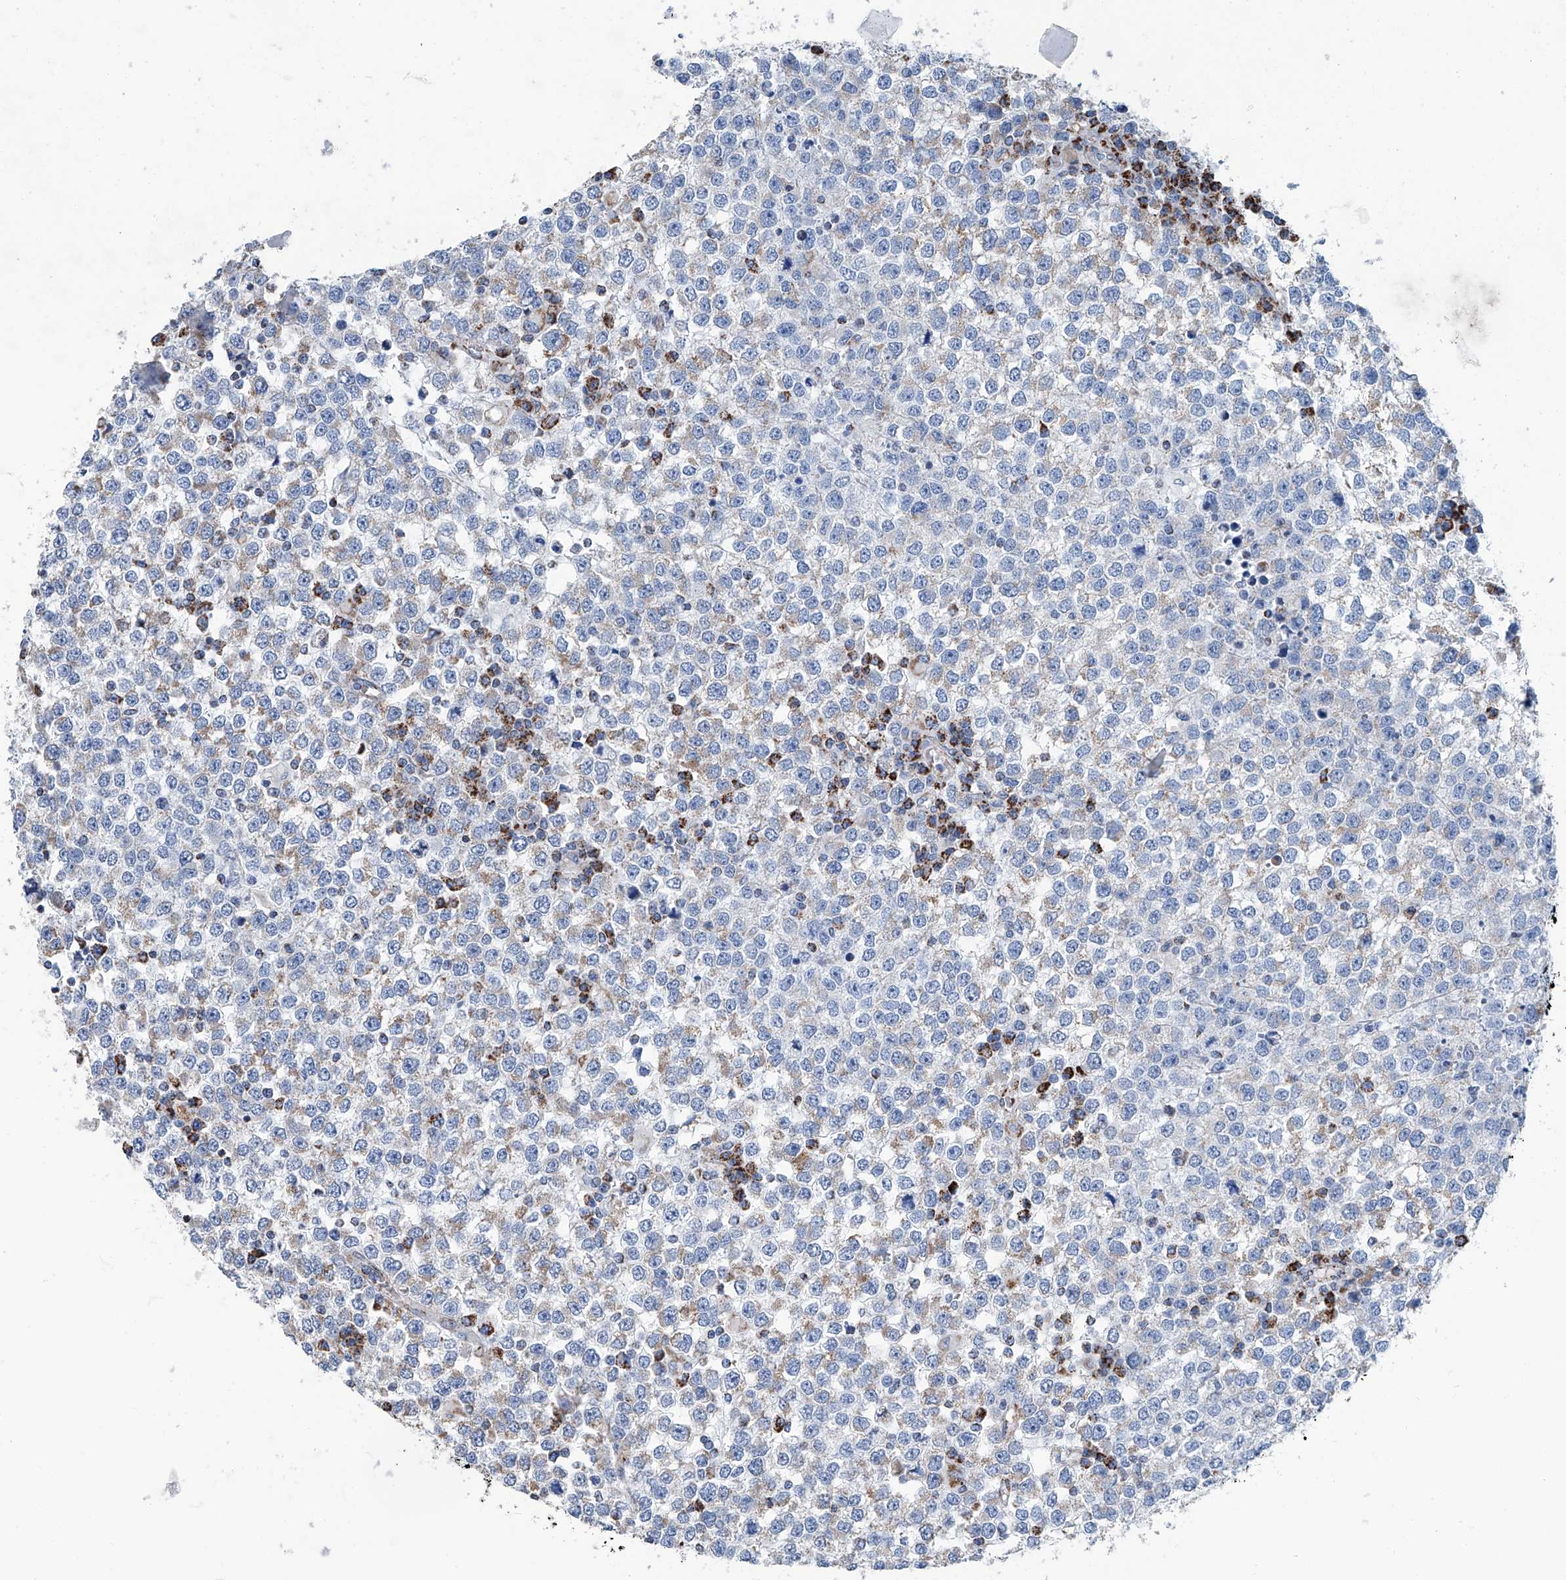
{"staining": {"intensity": "negative", "quantity": "none", "location": "none"}, "tissue": "testis cancer", "cell_type": "Tumor cells", "image_type": "cancer", "snomed": [{"axis": "morphology", "description": "Seminoma, NOS"}, {"axis": "topography", "description": "Testis"}], "caption": "This is an IHC histopathology image of testis seminoma. There is no staining in tumor cells.", "gene": "MT-ND1", "patient": {"sex": "male", "age": 65}}